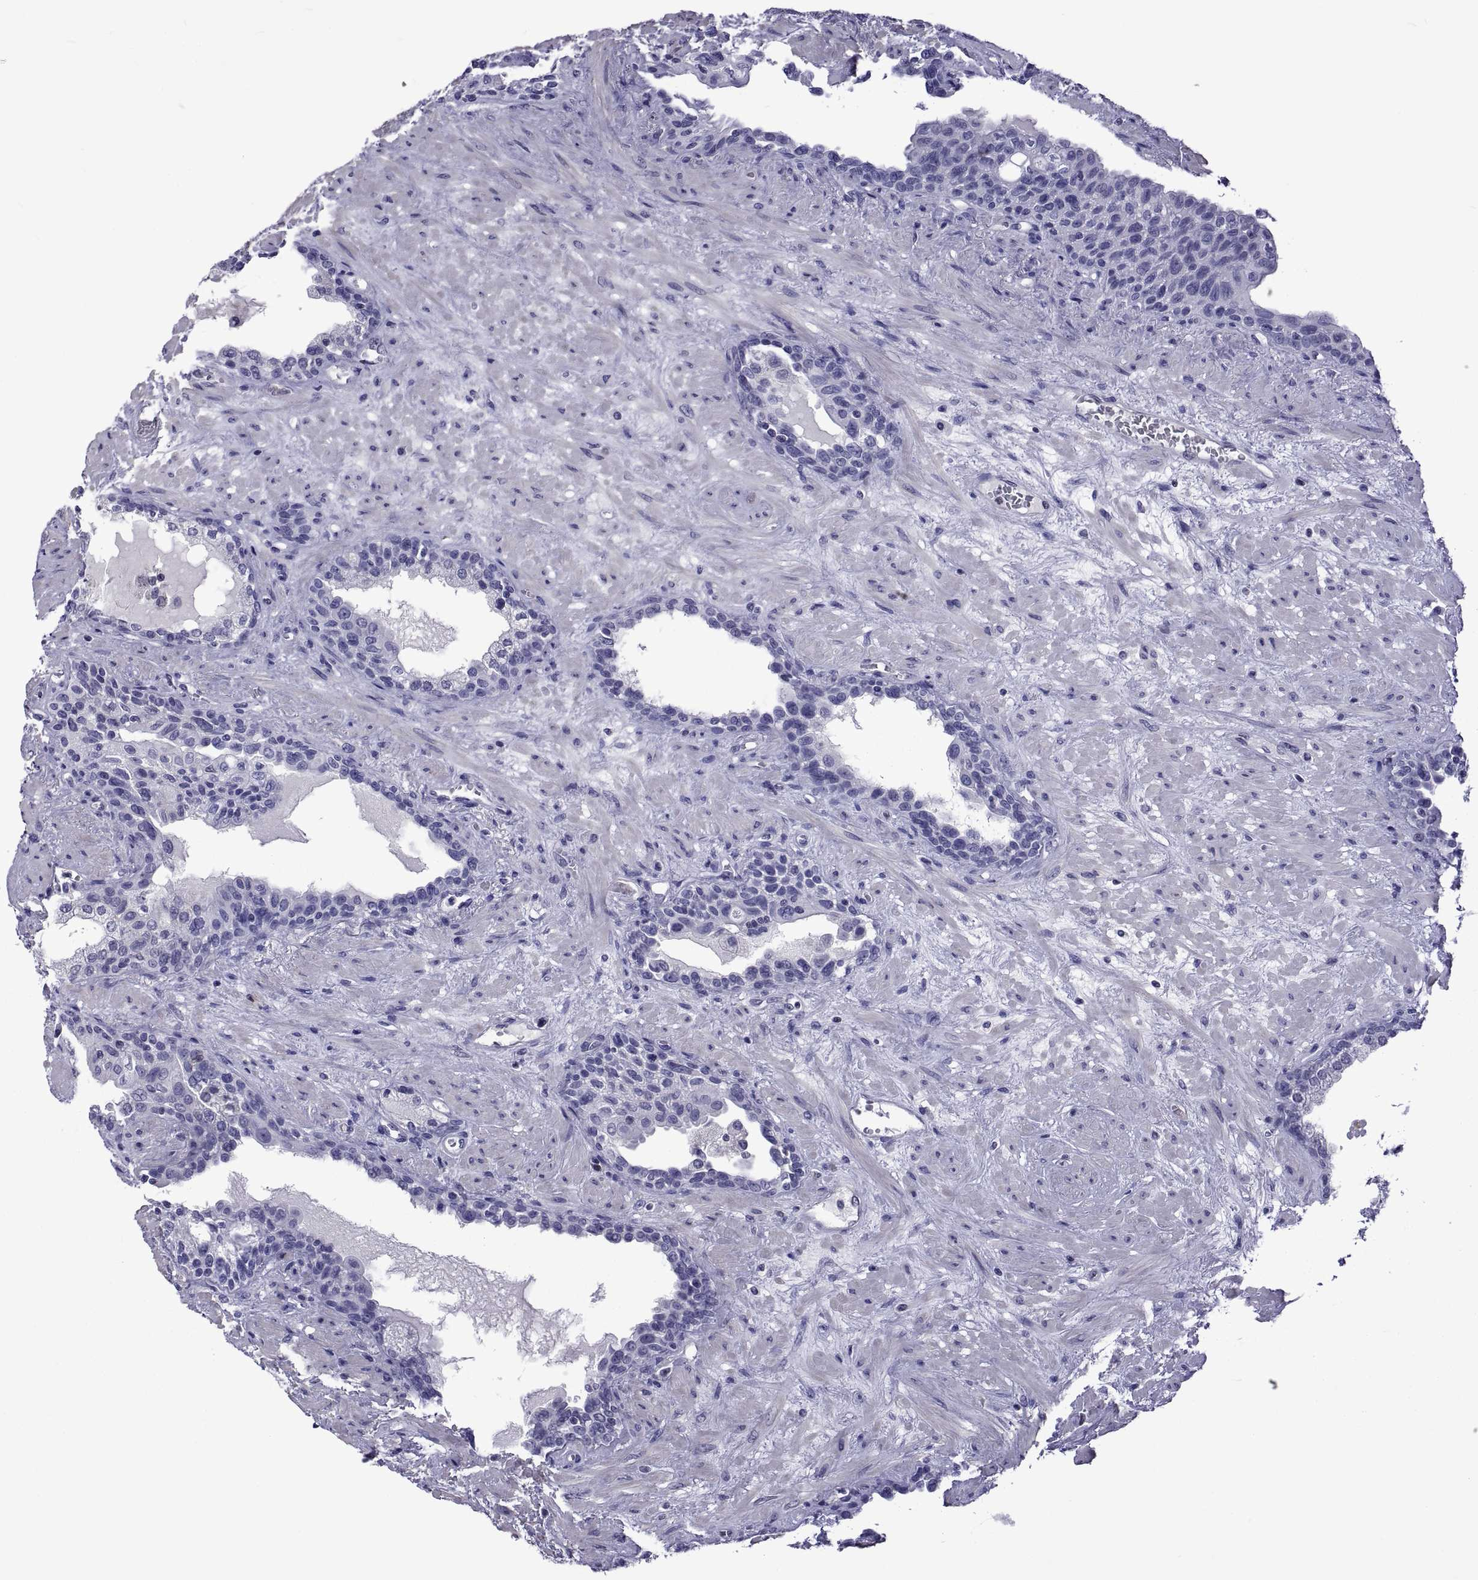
{"staining": {"intensity": "negative", "quantity": "none", "location": "none"}, "tissue": "prostate", "cell_type": "Glandular cells", "image_type": "normal", "snomed": [{"axis": "morphology", "description": "Normal tissue, NOS"}, {"axis": "topography", "description": "Prostate"}], "caption": "The photomicrograph displays no staining of glandular cells in normal prostate. (DAB (3,3'-diaminobenzidine) immunohistochemistry visualized using brightfield microscopy, high magnification).", "gene": "LCN9", "patient": {"sex": "male", "age": 63}}